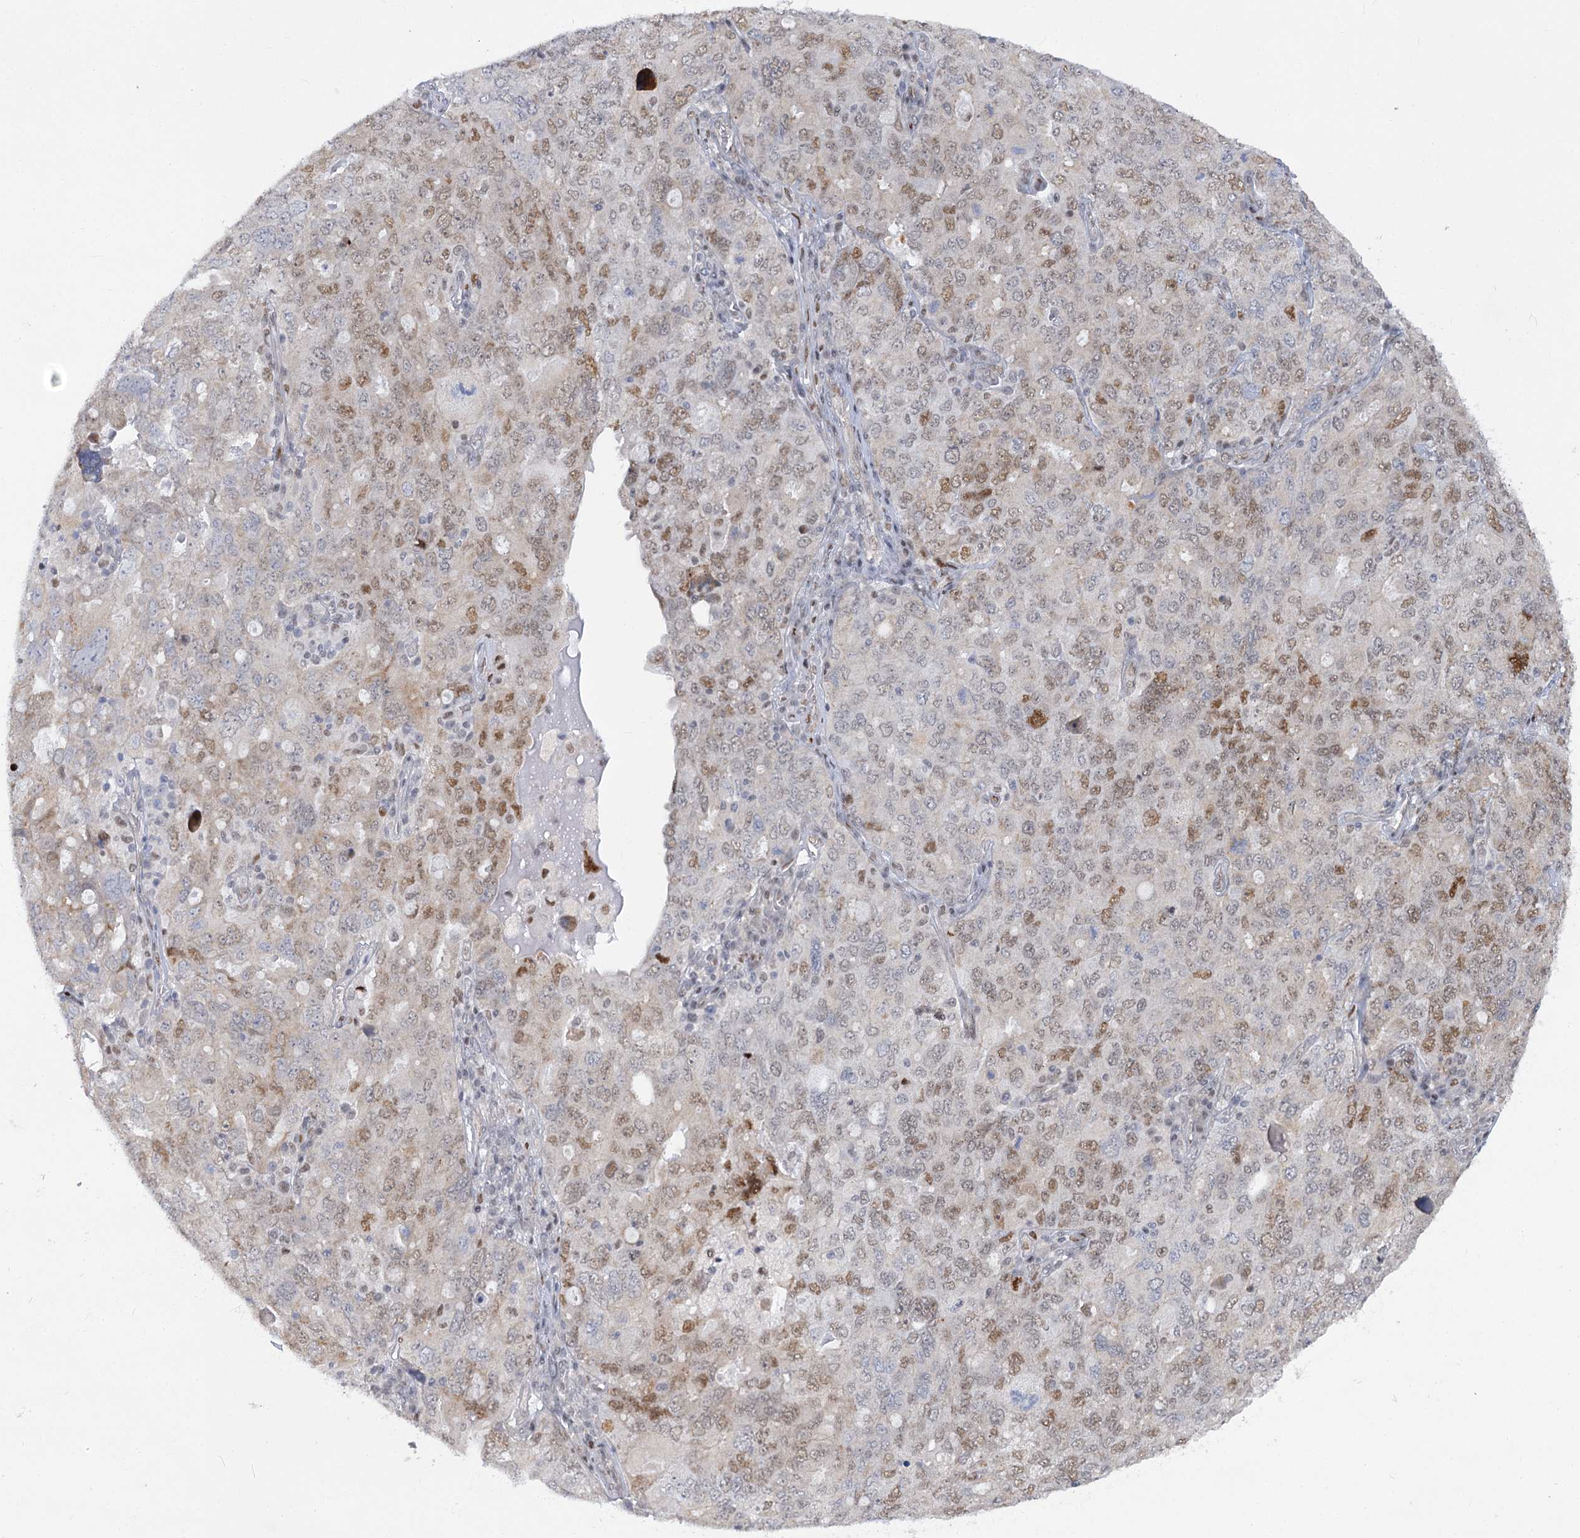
{"staining": {"intensity": "moderate", "quantity": "25%-75%", "location": "nuclear"}, "tissue": "ovarian cancer", "cell_type": "Tumor cells", "image_type": "cancer", "snomed": [{"axis": "morphology", "description": "Carcinoma, endometroid"}, {"axis": "topography", "description": "Ovary"}], "caption": "A brown stain labels moderate nuclear positivity of a protein in ovarian cancer (endometroid carcinoma) tumor cells.", "gene": "ARSI", "patient": {"sex": "female", "age": 62}}